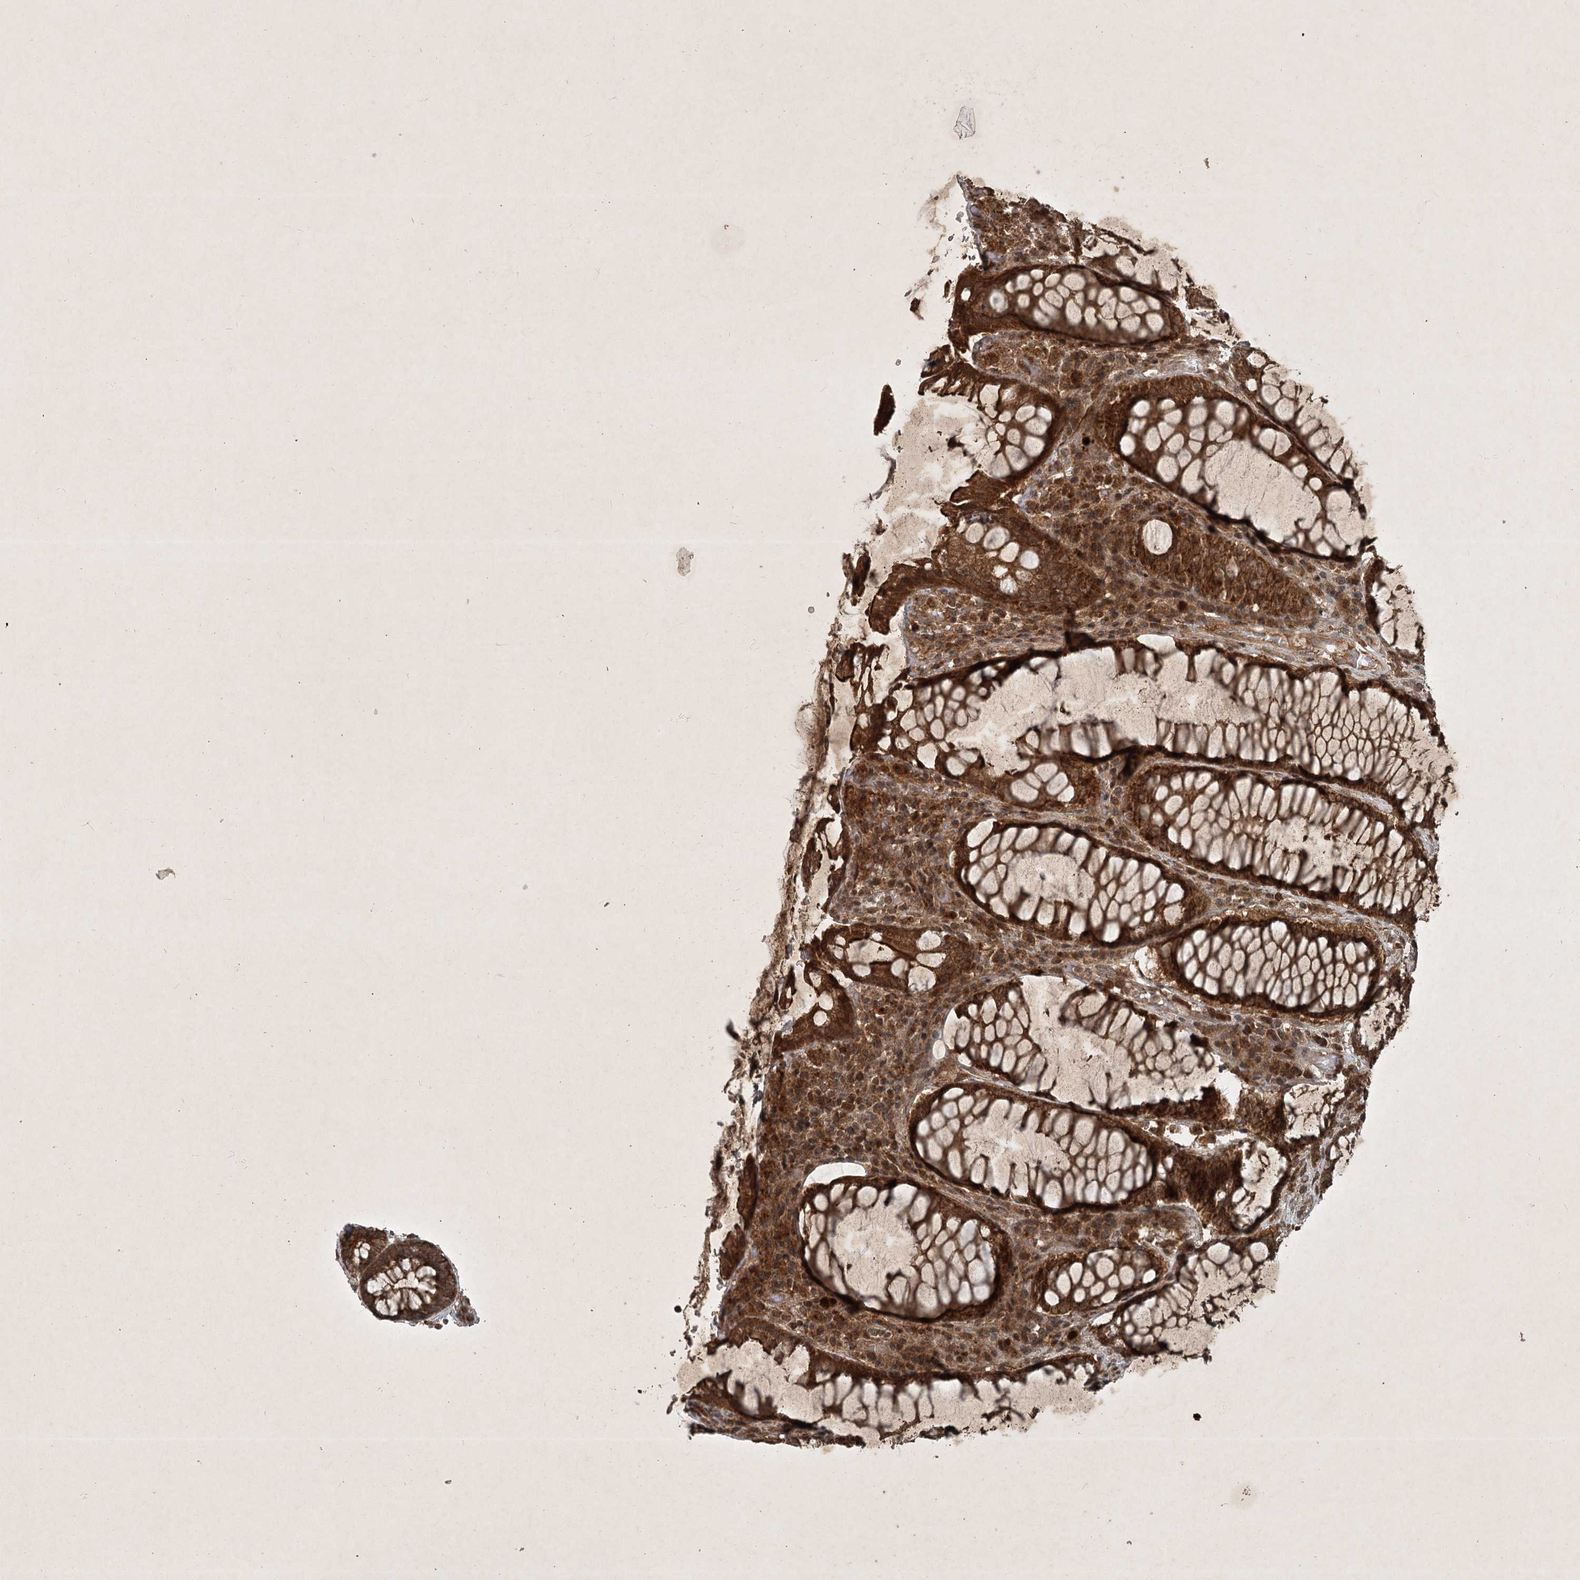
{"staining": {"intensity": "strong", "quantity": ">75%", "location": "cytoplasmic/membranous"}, "tissue": "rectum", "cell_type": "Glandular cells", "image_type": "normal", "snomed": [{"axis": "morphology", "description": "Normal tissue, NOS"}, {"axis": "topography", "description": "Rectum"}], "caption": "The photomicrograph shows a brown stain indicating the presence of a protein in the cytoplasmic/membranous of glandular cells in rectum. (DAB = brown stain, brightfield microscopy at high magnification).", "gene": "UNC93A", "patient": {"sex": "male", "age": 64}}